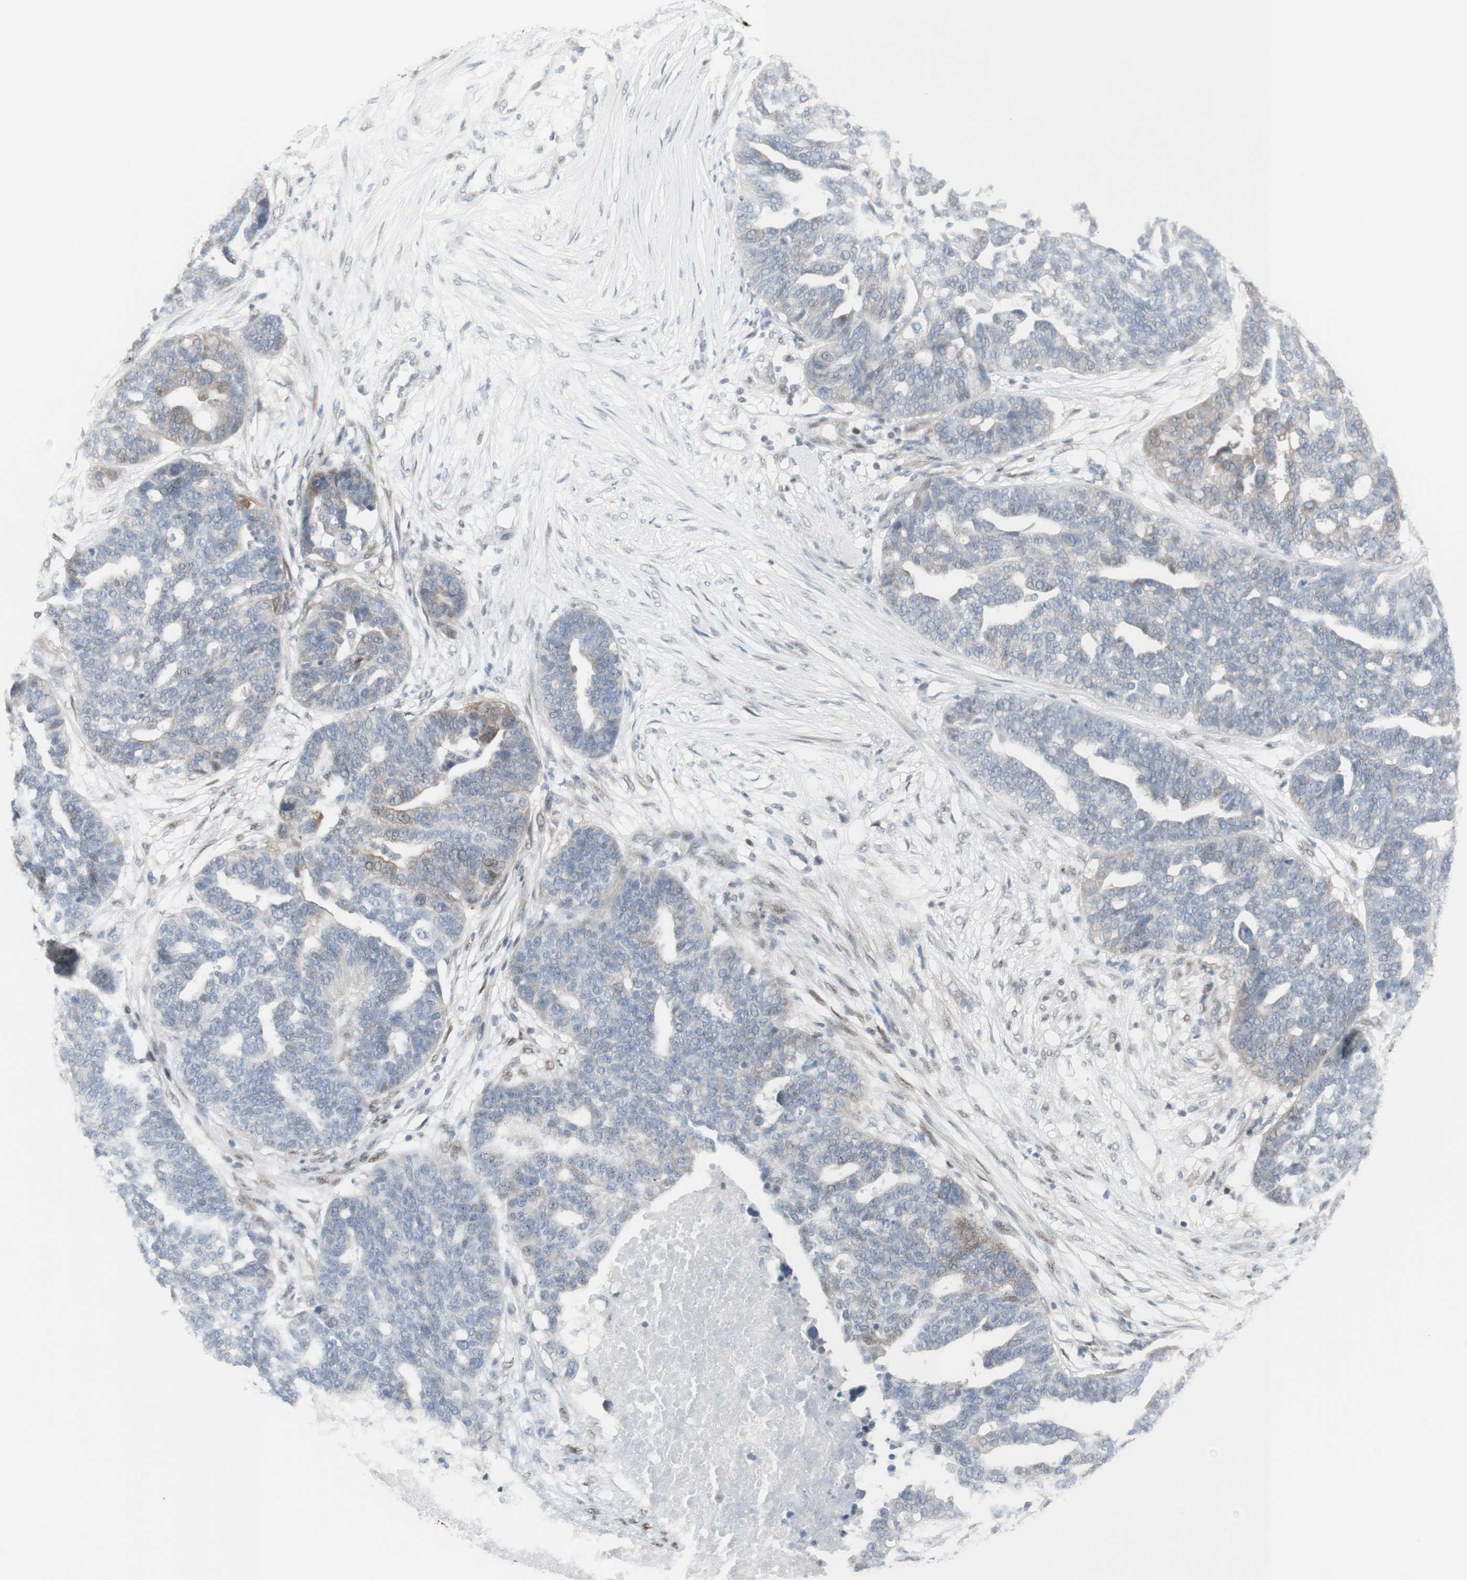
{"staining": {"intensity": "weak", "quantity": "<25%", "location": "cytoplasmic/membranous"}, "tissue": "ovarian cancer", "cell_type": "Tumor cells", "image_type": "cancer", "snomed": [{"axis": "morphology", "description": "Cystadenocarcinoma, serous, NOS"}, {"axis": "topography", "description": "Ovary"}], "caption": "There is no significant positivity in tumor cells of serous cystadenocarcinoma (ovarian). (DAB IHC, high magnification).", "gene": "C1orf116", "patient": {"sex": "female", "age": 59}}